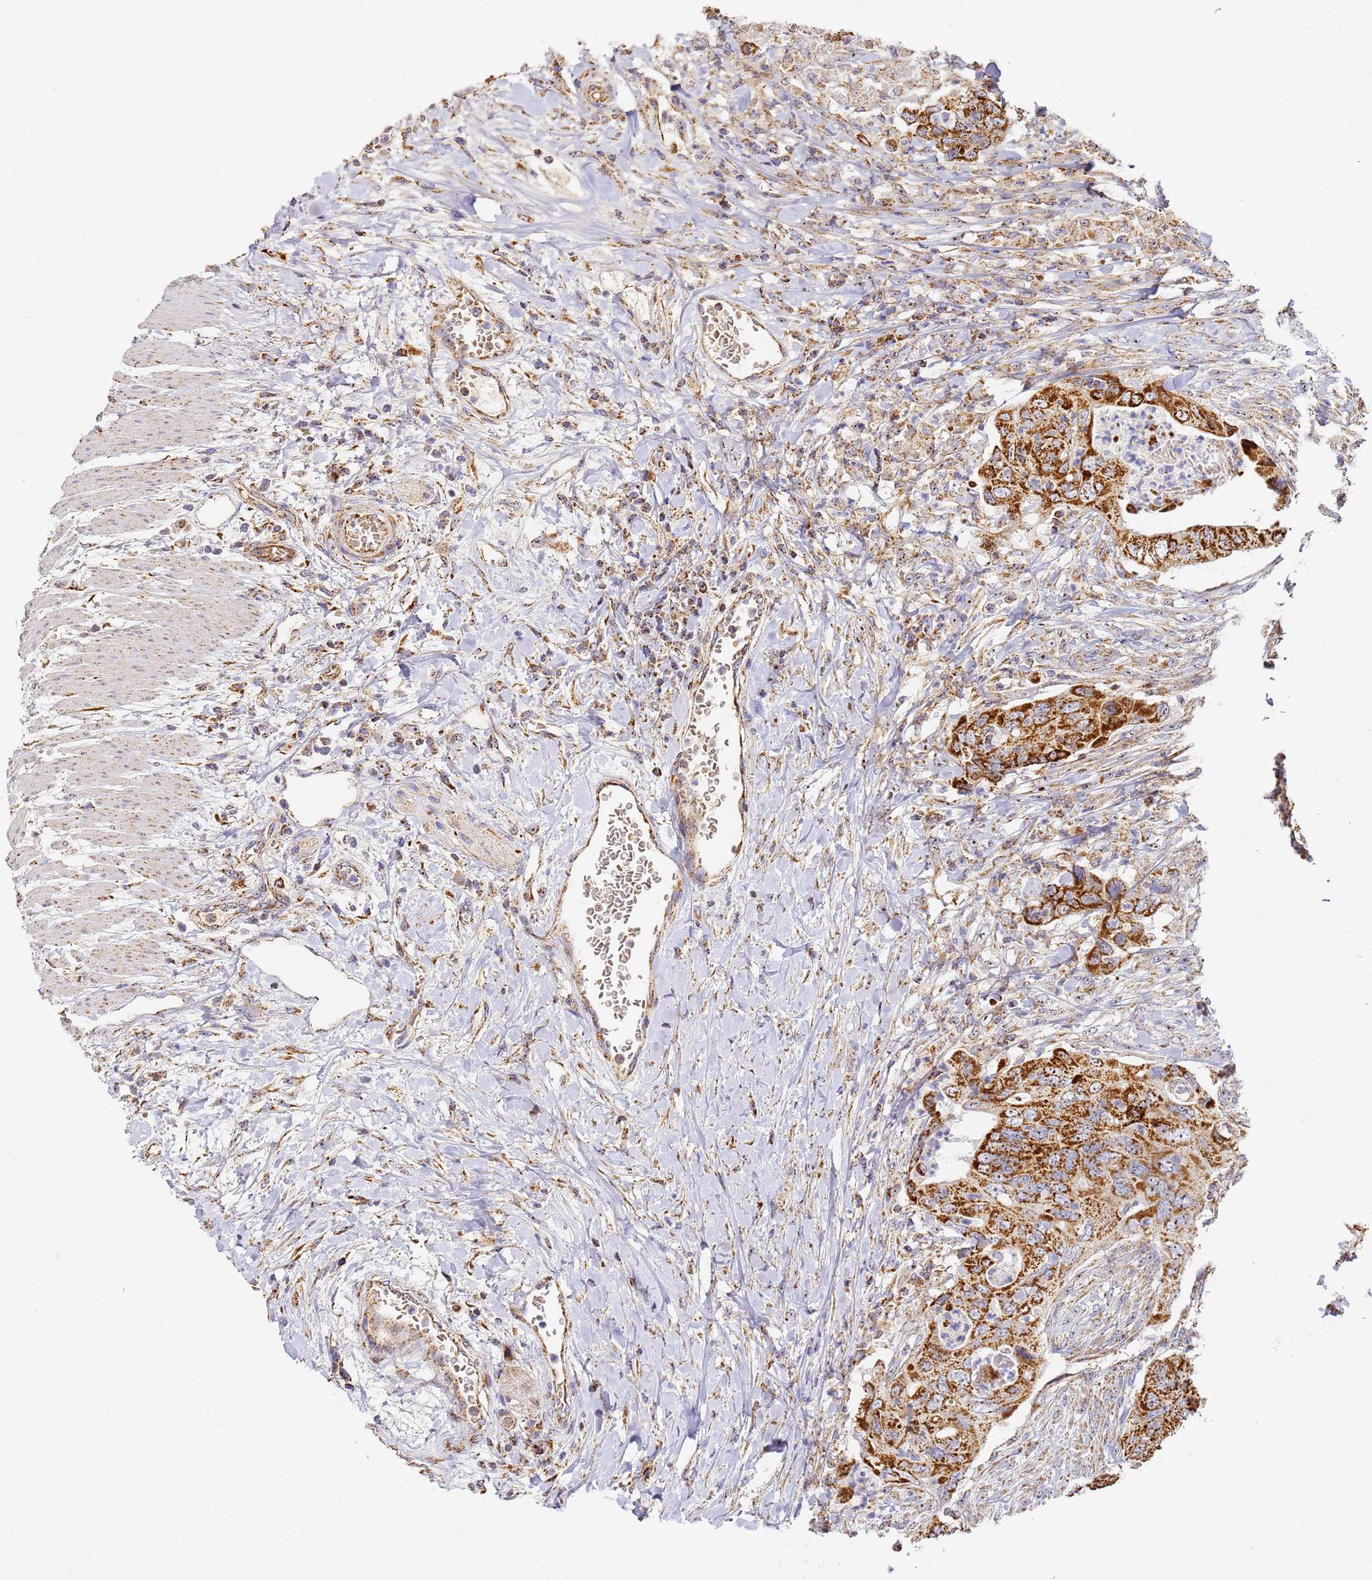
{"staining": {"intensity": "strong", "quantity": ">75%", "location": "cytoplasmic/membranous"}, "tissue": "colorectal cancer", "cell_type": "Tumor cells", "image_type": "cancer", "snomed": [{"axis": "morphology", "description": "Adenocarcinoma, NOS"}, {"axis": "topography", "description": "Rectum"}], "caption": "An image of colorectal adenocarcinoma stained for a protein displays strong cytoplasmic/membranous brown staining in tumor cells.", "gene": "FRG2C", "patient": {"sex": "male", "age": 63}}